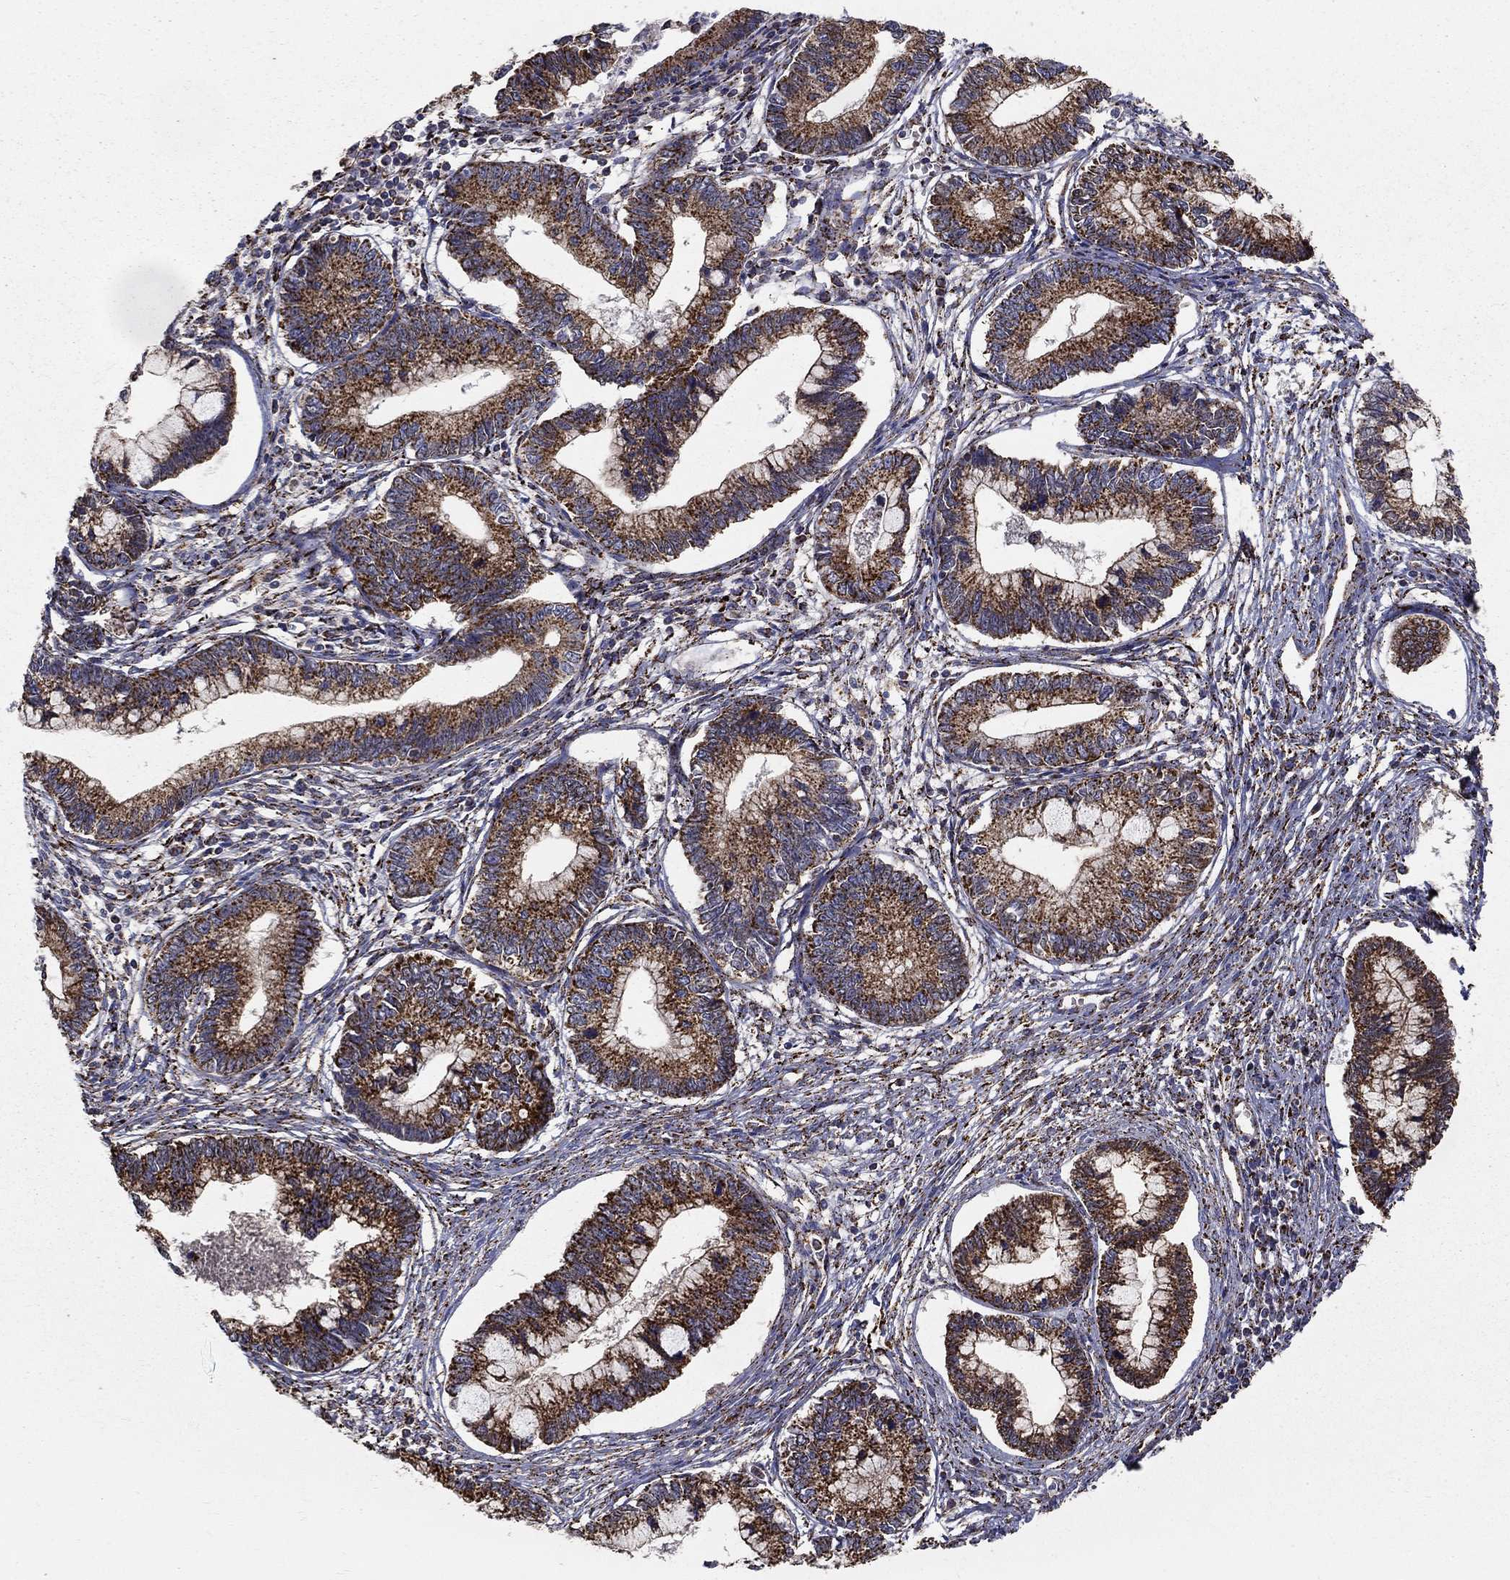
{"staining": {"intensity": "strong", "quantity": ">75%", "location": "cytoplasmic/membranous"}, "tissue": "cervical cancer", "cell_type": "Tumor cells", "image_type": "cancer", "snomed": [{"axis": "morphology", "description": "Adenocarcinoma, NOS"}, {"axis": "topography", "description": "Cervix"}], "caption": "Cervical cancer (adenocarcinoma) stained with DAB immunohistochemistry displays high levels of strong cytoplasmic/membranous expression in about >75% of tumor cells.", "gene": "GCSH", "patient": {"sex": "female", "age": 44}}